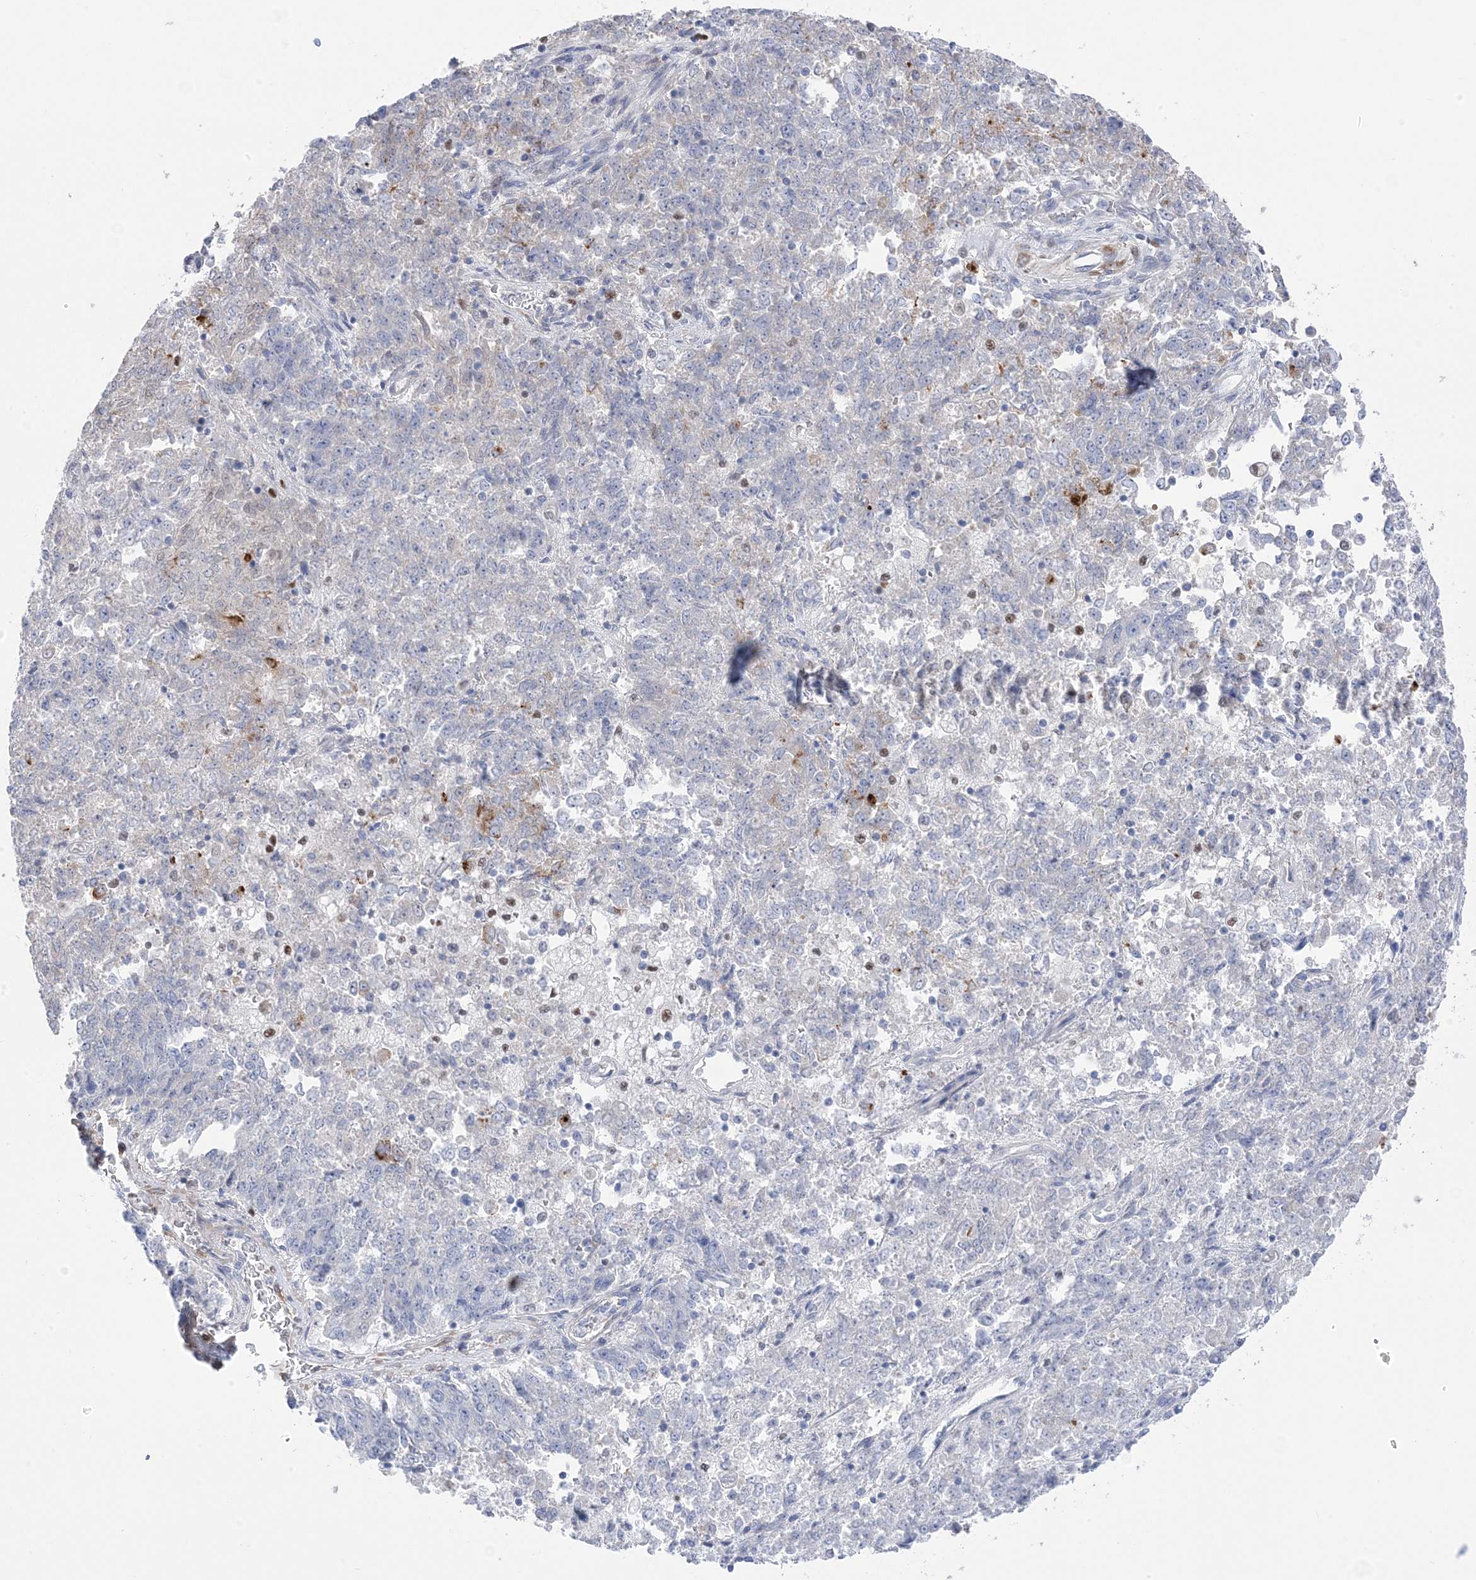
{"staining": {"intensity": "negative", "quantity": "none", "location": "none"}, "tissue": "endometrial cancer", "cell_type": "Tumor cells", "image_type": "cancer", "snomed": [{"axis": "morphology", "description": "Adenocarcinoma, NOS"}, {"axis": "topography", "description": "Endometrium"}], "caption": "Immunohistochemical staining of adenocarcinoma (endometrial) displays no significant expression in tumor cells.", "gene": "GTPBP6", "patient": {"sex": "female", "age": 80}}